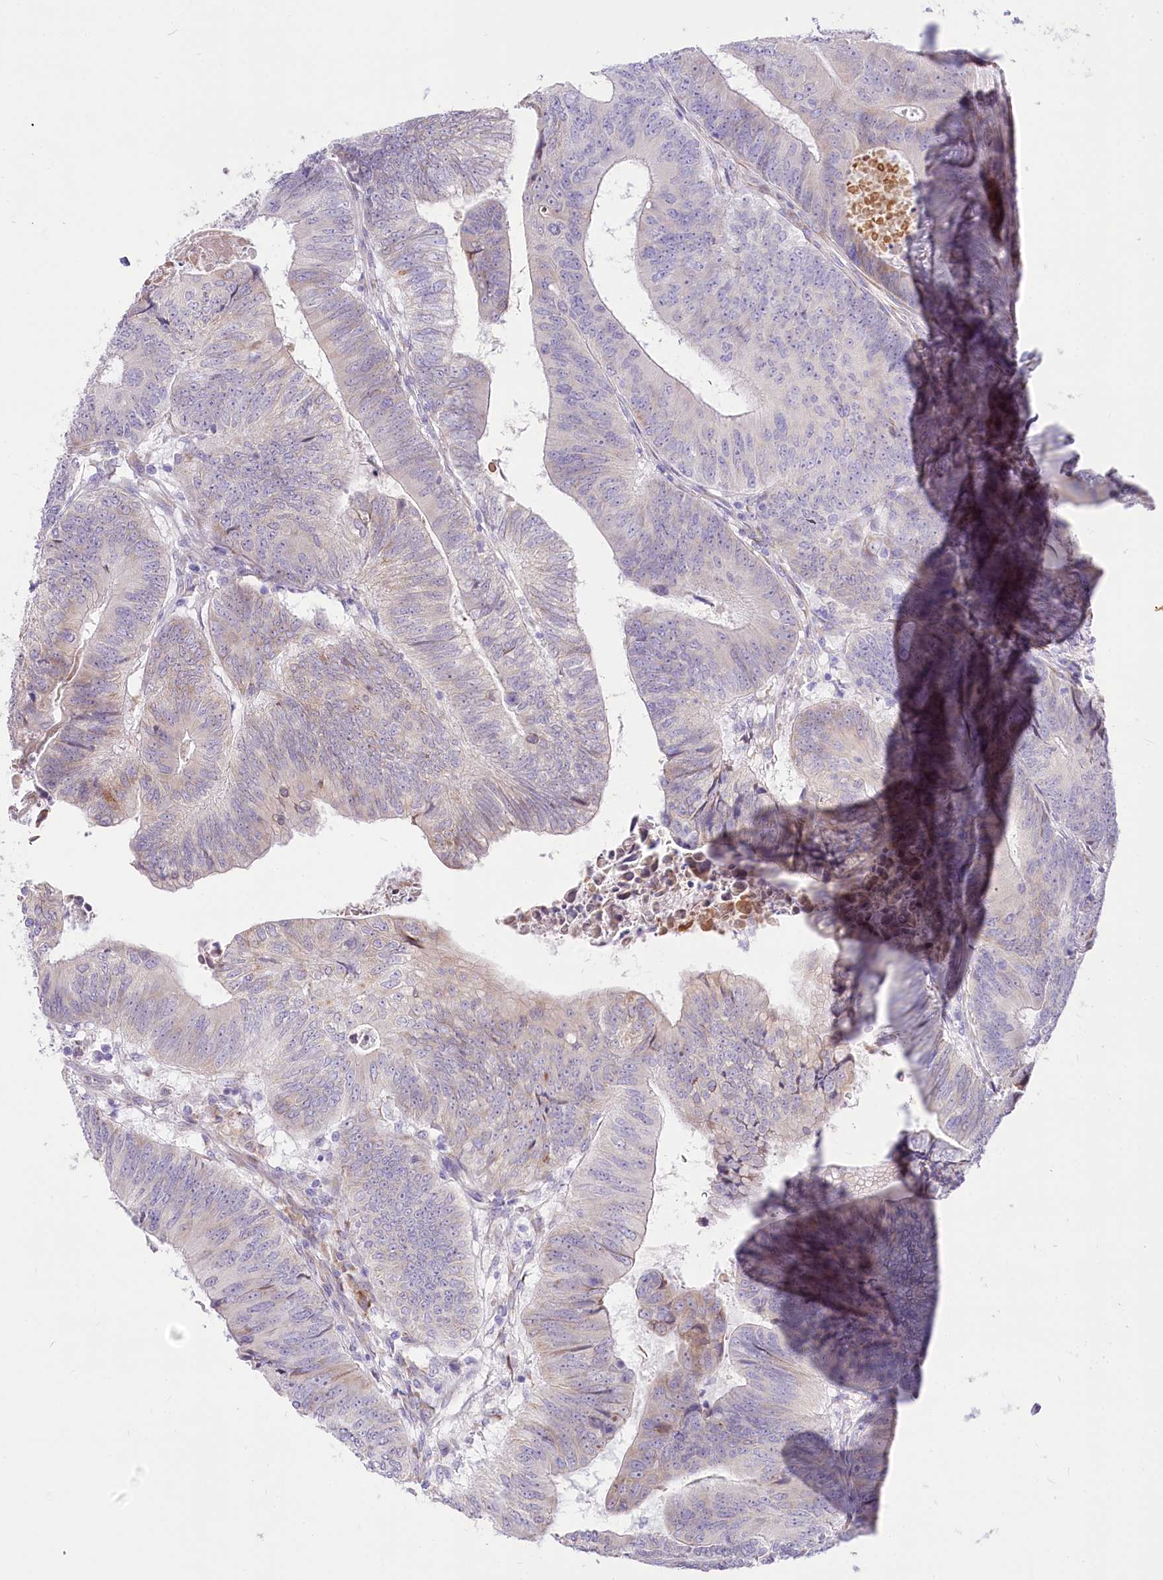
{"staining": {"intensity": "negative", "quantity": "none", "location": "none"}, "tissue": "colorectal cancer", "cell_type": "Tumor cells", "image_type": "cancer", "snomed": [{"axis": "morphology", "description": "Adenocarcinoma, NOS"}, {"axis": "topography", "description": "Colon"}], "caption": "High magnification brightfield microscopy of colorectal adenocarcinoma stained with DAB (3,3'-diaminobenzidine) (brown) and counterstained with hematoxylin (blue): tumor cells show no significant expression.", "gene": "STT3B", "patient": {"sex": "female", "age": 67}}